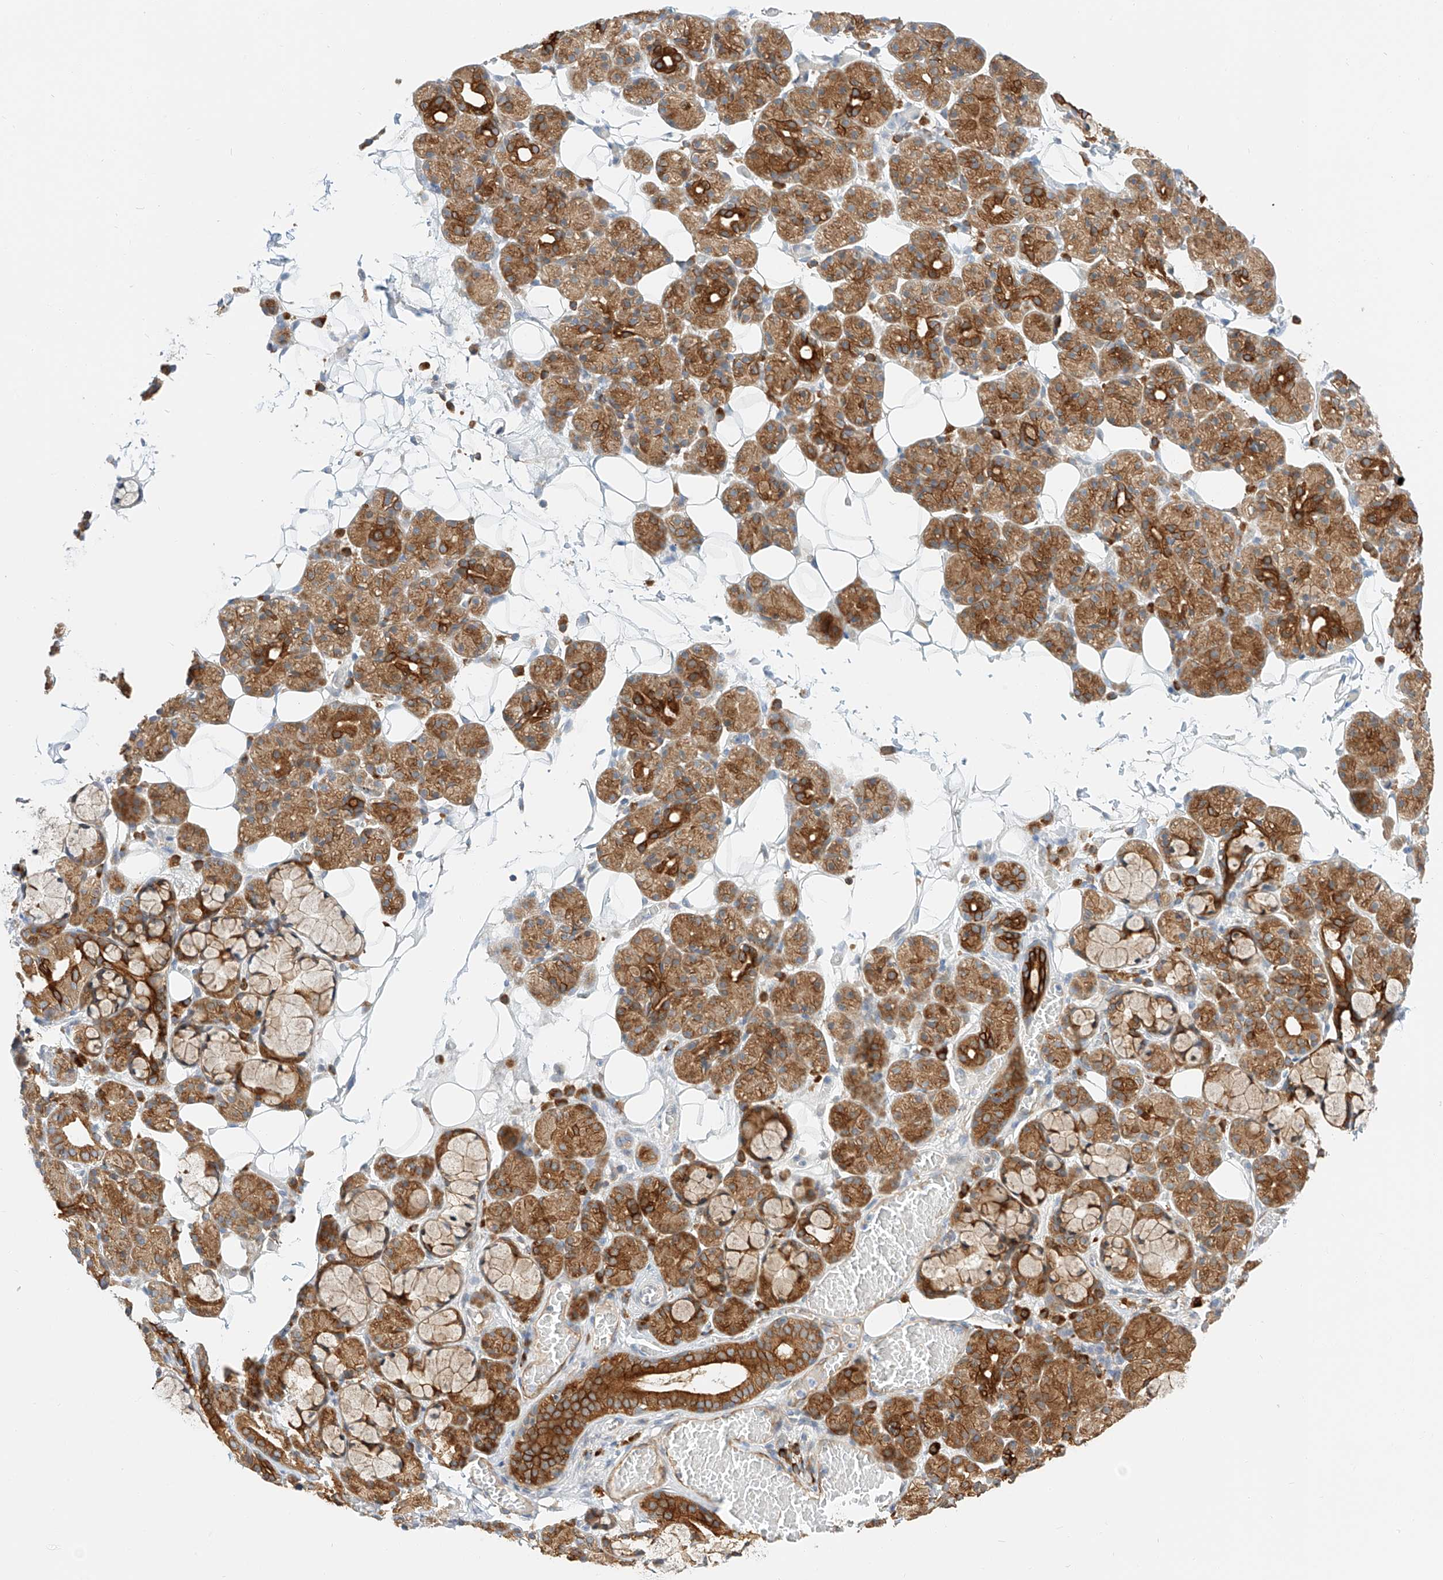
{"staining": {"intensity": "strong", "quantity": ">75%", "location": "cytoplasmic/membranous"}, "tissue": "salivary gland", "cell_type": "Glandular cells", "image_type": "normal", "snomed": [{"axis": "morphology", "description": "Normal tissue, NOS"}, {"axis": "topography", "description": "Salivary gland"}], "caption": "Glandular cells display high levels of strong cytoplasmic/membranous expression in about >75% of cells in unremarkable human salivary gland. (IHC, brightfield microscopy, high magnification).", "gene": "CARMIL1", "patient": {"sex": "male", "age": 63}}